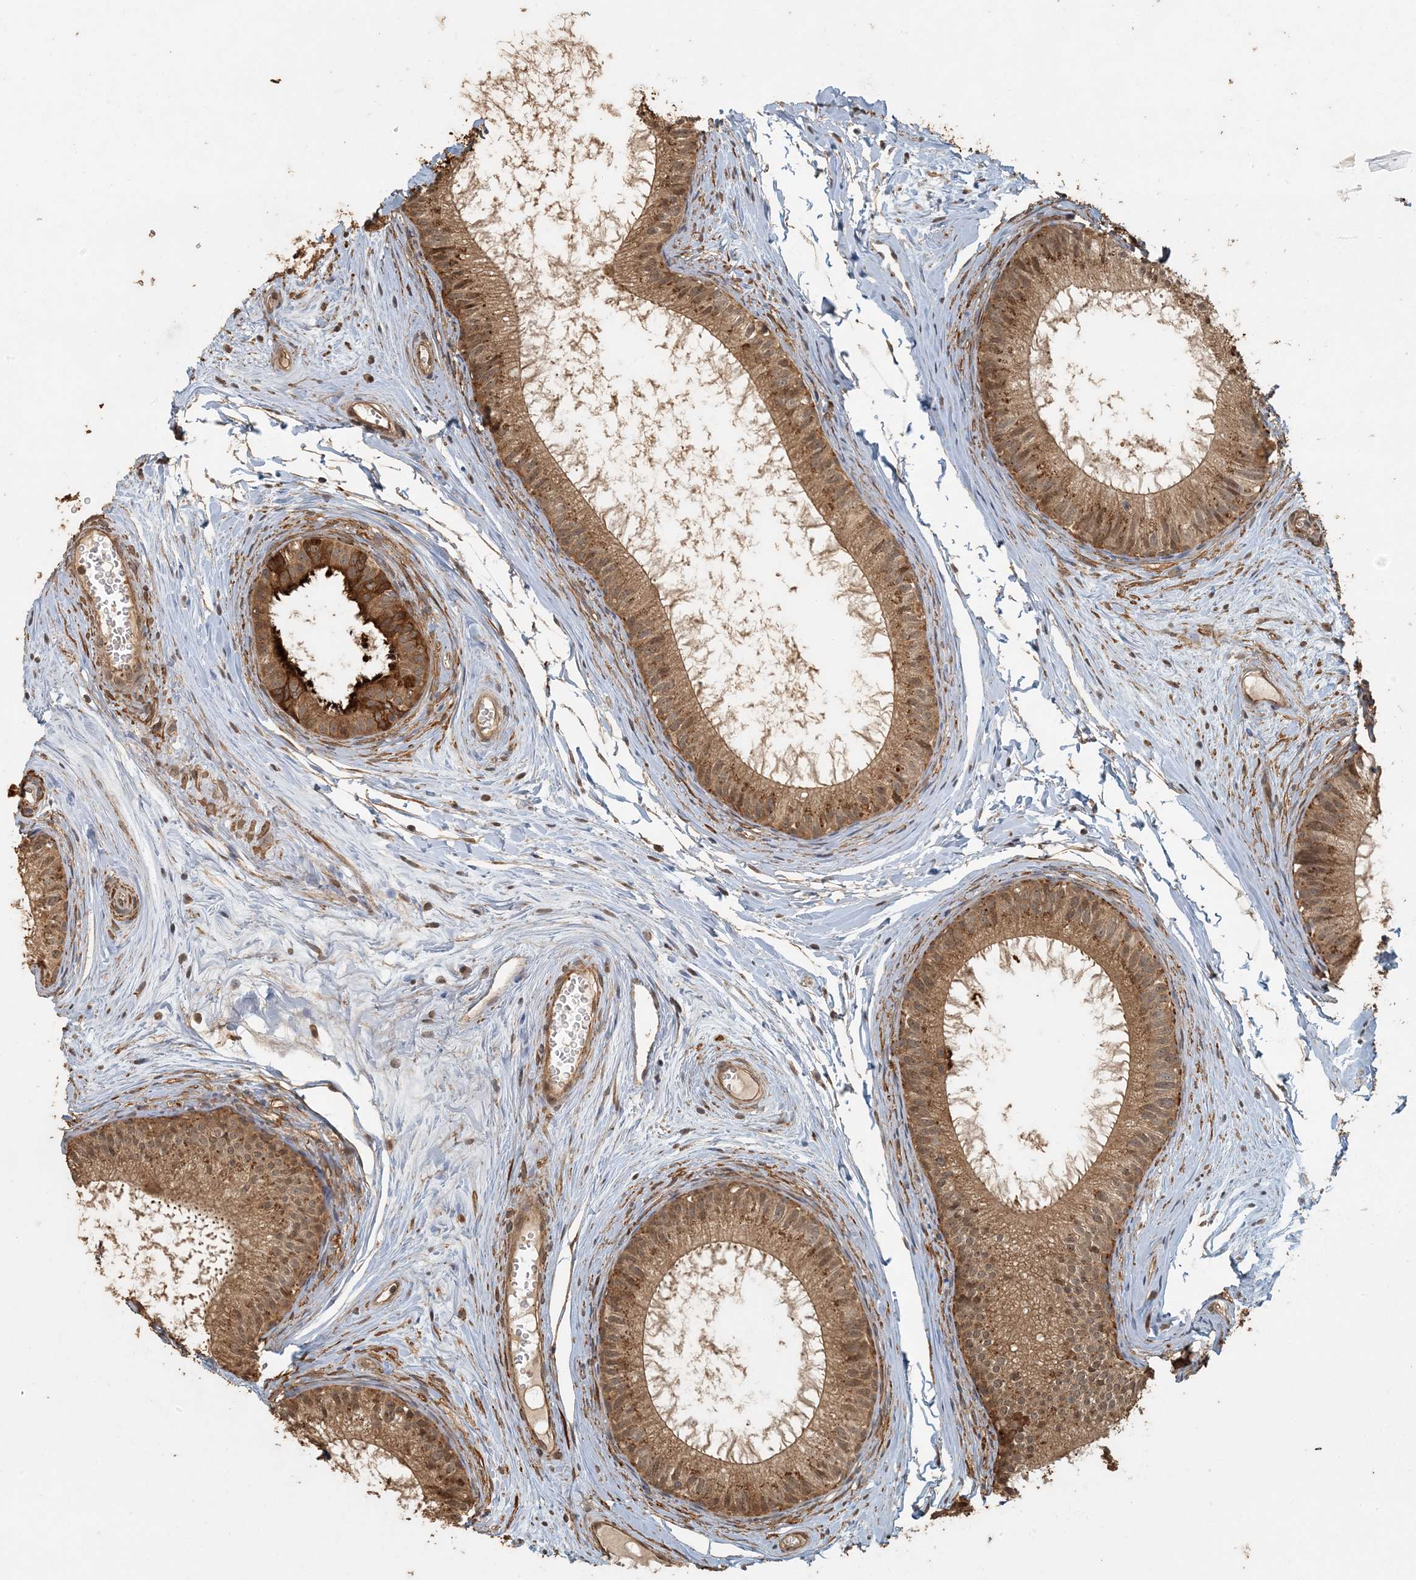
{"staining": {"intensity": "strong", "quantity": ">75%", "location": "cytoplasmic/membranous"}, "tissue": "epididymis", "cell_type": "Glandular cells", "image_type": "normal", "snomed": [{"axis": "morphology", "description": "Normal tissue, NOS"}, {"axis": "topography", "description": "Epididymis"}], "caption": "A micrograph showing strong cytoplasmic/membranous staining in about >75% of glandular cells in benign epididymis, as visualized by brown immunohistochemical staining.", "gene": "AK9", "patient": {"sex": "male", "age": 34}}